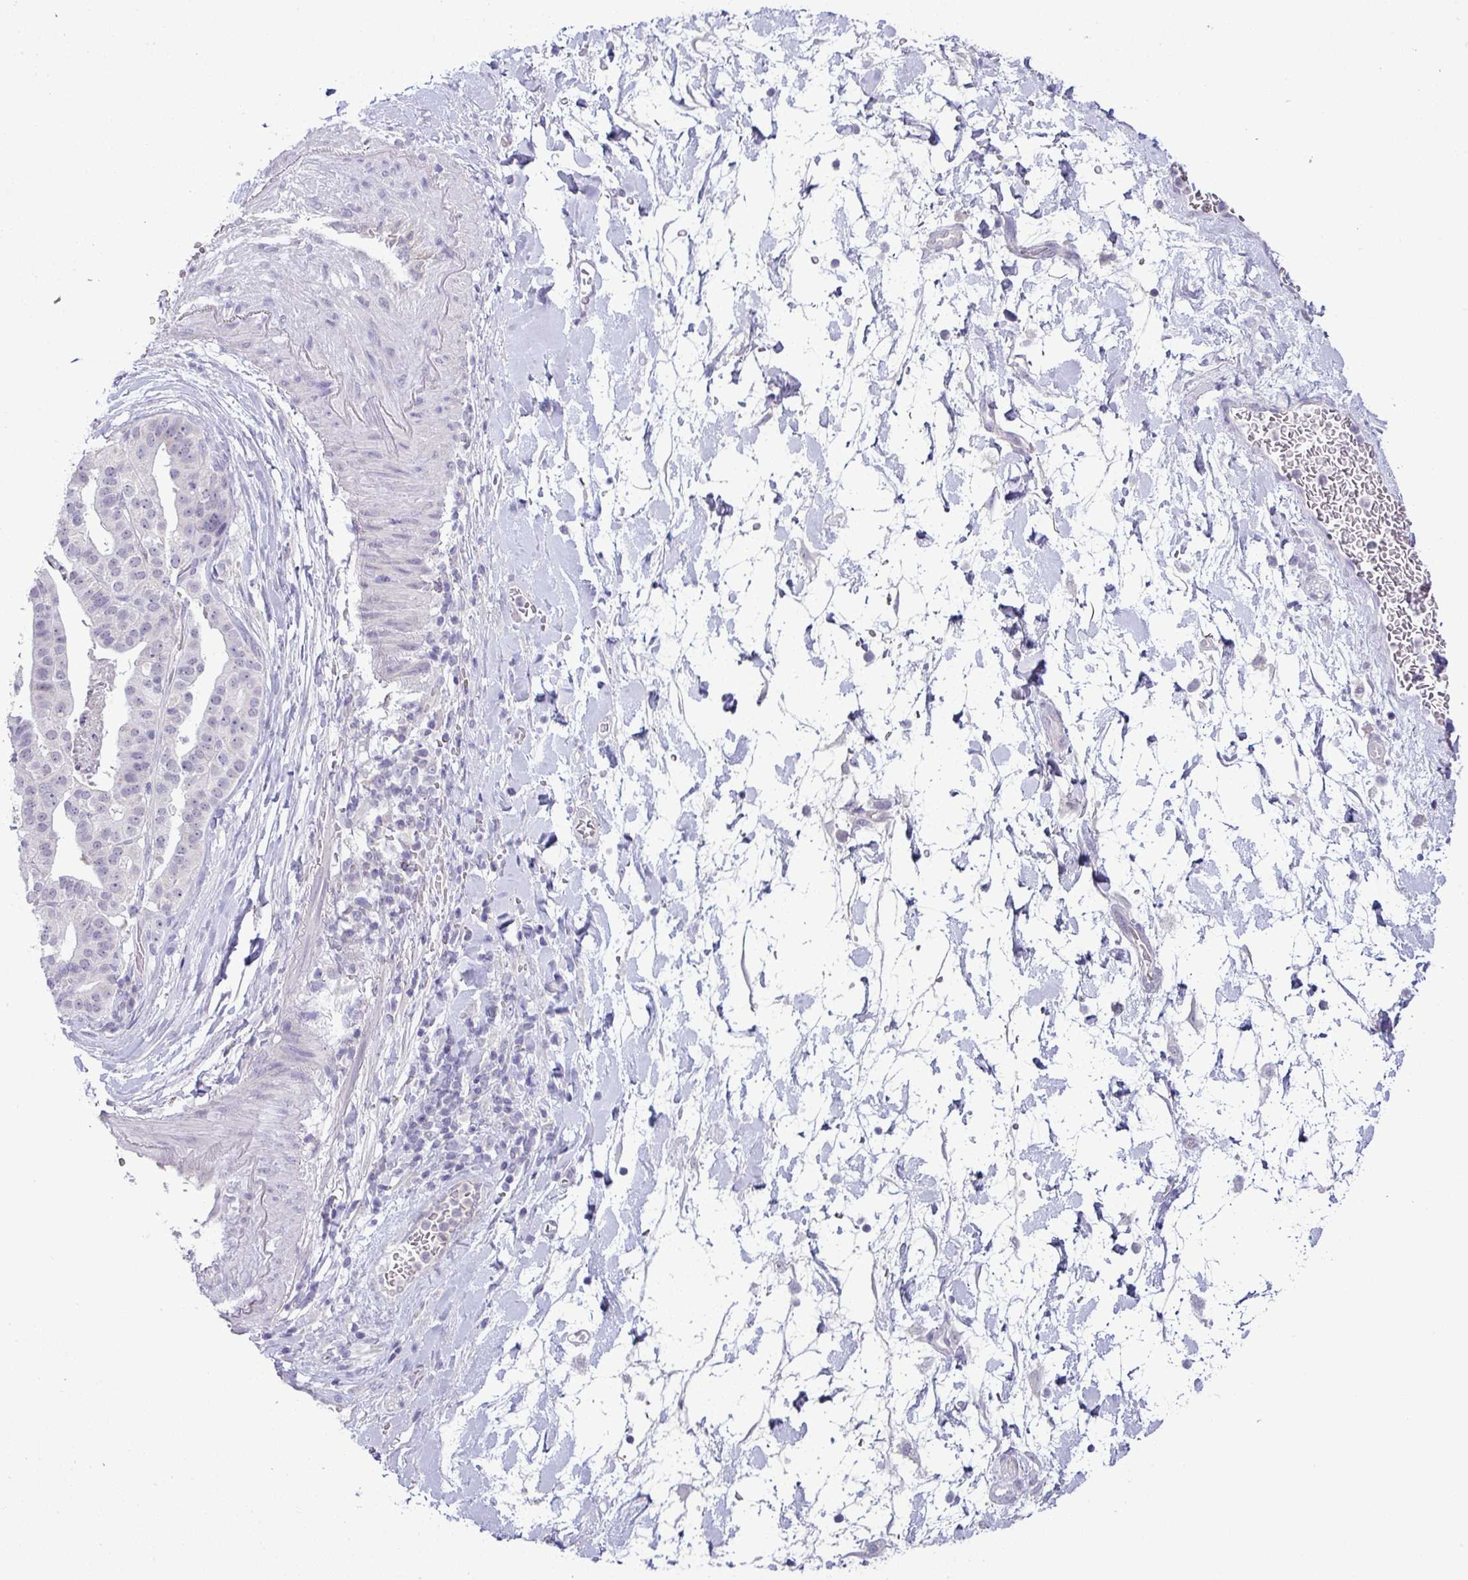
{"staining": {"intensity": "negative", "quantity": "none", "location": "none"}, "tissue": "stomach cancer", "cell_type": "Tumor cells", "image_type": "cancer", "snomed": [{"axis": "morphology", "description": "Adenocarcinoma, NOS"}, {"axis": "topography", "description": "Stomach"}], "caption": "Immunohistochemistry (IHC) of human stomach adenocarcinoma reveals no positivity in tumor cells.", "gene": "HBEGF", "patient": {"sex": "male", "age": 48}}